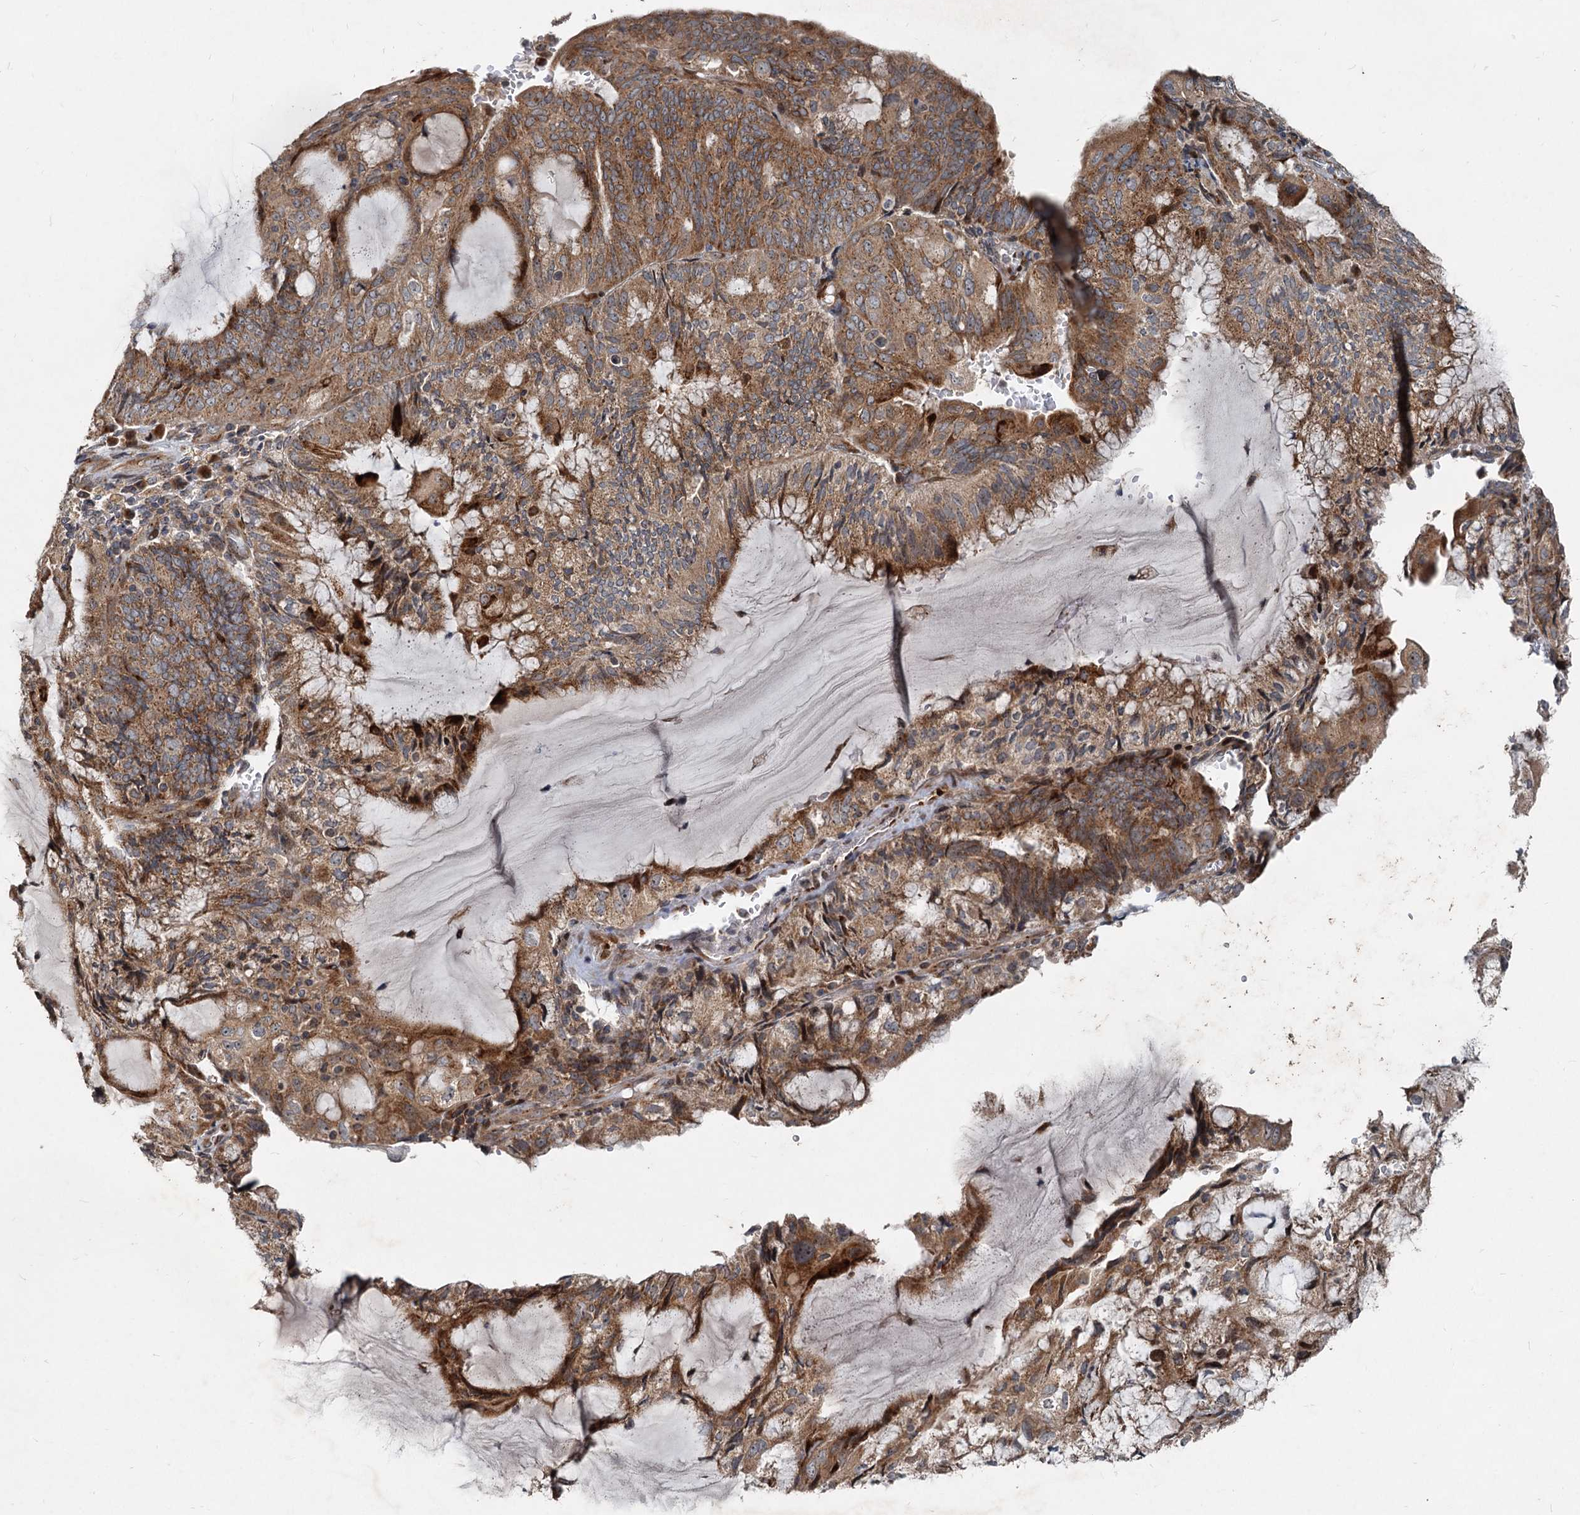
{"staining": {"intensity": "moderate", "quantity": ">75%", "location": "cytoplasmic/membranous"}, "tissue": "endometrial cancer", "cell_type": "Tumor cells", "image_type": "cancer", "snomed": [{"axis": "morphology", "description": "Adenocarcinoma, NOS"}, {"axis": "topography", "description": "Endometrium"}], "caption": "Adenocarcinoma (endometrial) stained for a protein (brown) demonstrates moderate cytoplasmic/membranous positive positivity in approximately >75% of tumor cells.", "gene": "CEP68", "patient": {"sex": "female", "age": 81}}